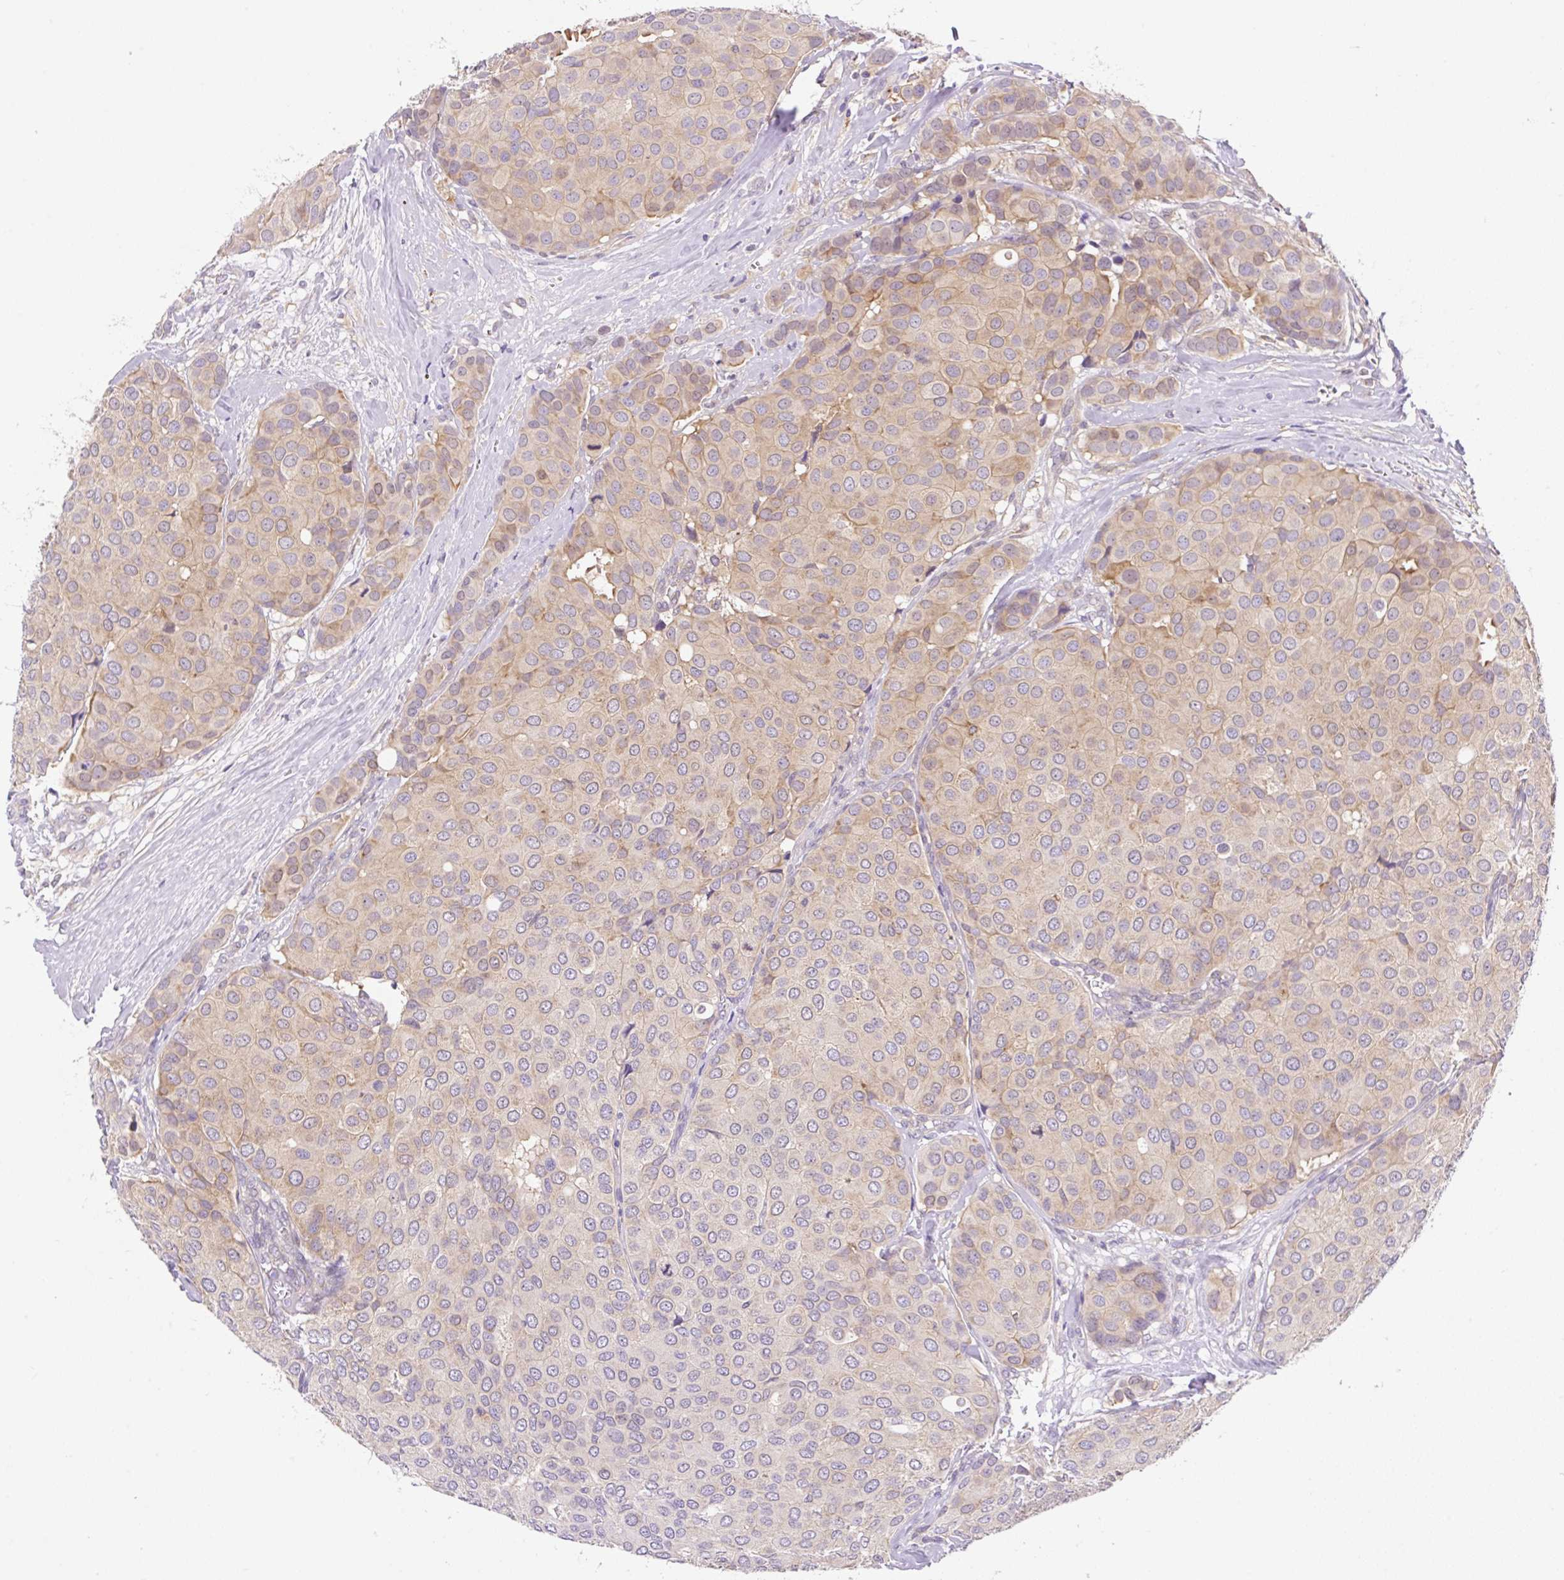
{"staining": {"intensity": "weak", "quantity": ">75%", "location": "cytoplasmic/membranous"}, "tissue": "breast cancer", "cell_type": "Tumor cells", "image_type": "cancer", "snomed": [{"axis": "morphology", "description": "Duct carcinoma"}, {"axis": "topography", "description": "Breast"}], "caption": "A brown stain highlights weak cytoplasmic/membranous expression of a protein in breast infiltrating ductal carcinoma tumor cells. Using DAB (3,3'-diaminobenzidine) (brown) and hematoxylin (blue) stains, captured at high magnification using brightfield microscopy.", "gene": "CAMK2B", "patient": {"sex": "female", "age": 70}}